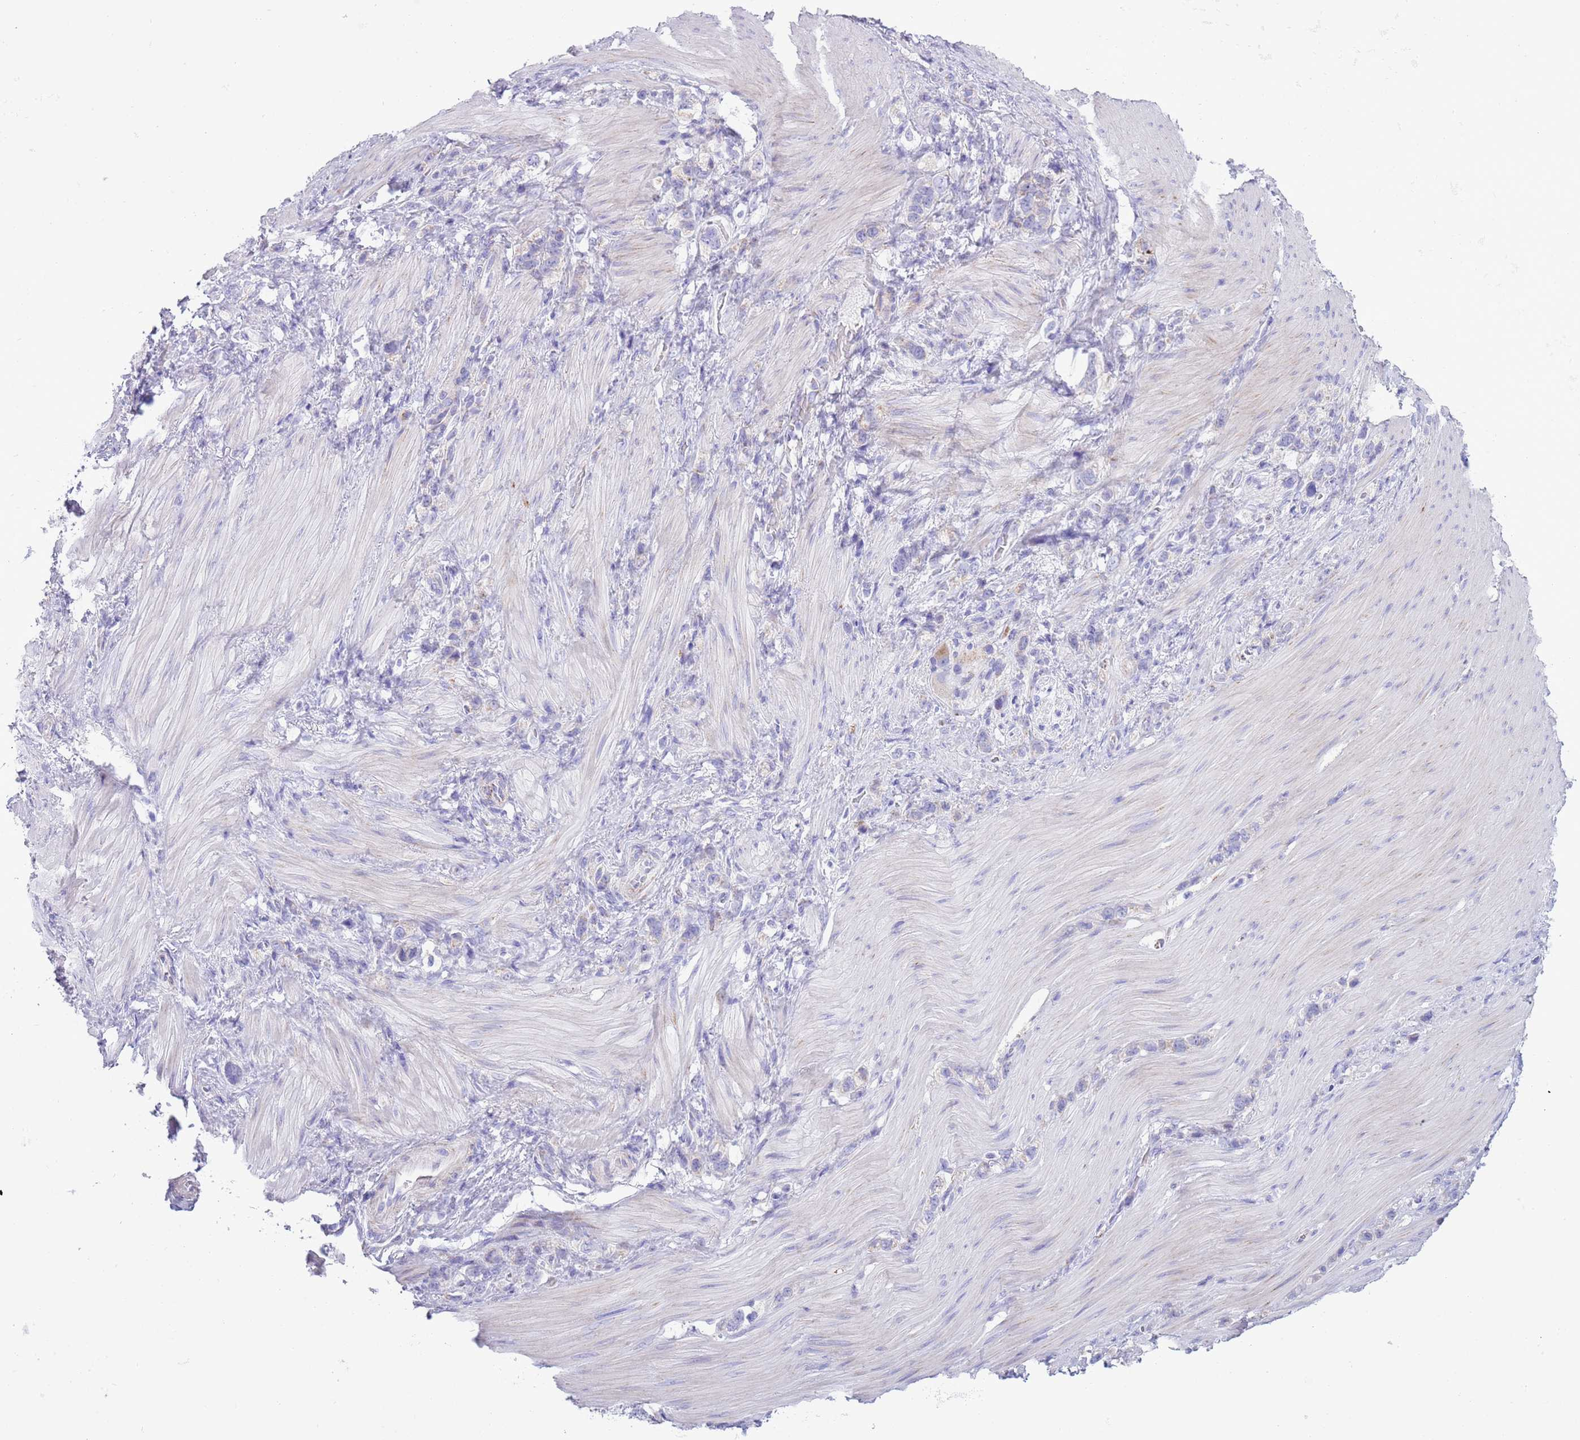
{"staining": {"intensity": "negative", "quantity": "none", "location": "none"}, "tissue": "stomach cancer", "cell_type": "Tumor cells", "image_type": "cancer", "snomed": [{"axis": "morphology", "description": "Adenocarcinoma, NOS"}, {"axis": "topography", "description": "Stomach"}], "caption": "Immunohistochemical staining of stomach adenocarcinoma demonstrates no significant expression in tumor cells.", "gene": "MOCOS", "patient": {"sex": "female", "age": 65}}